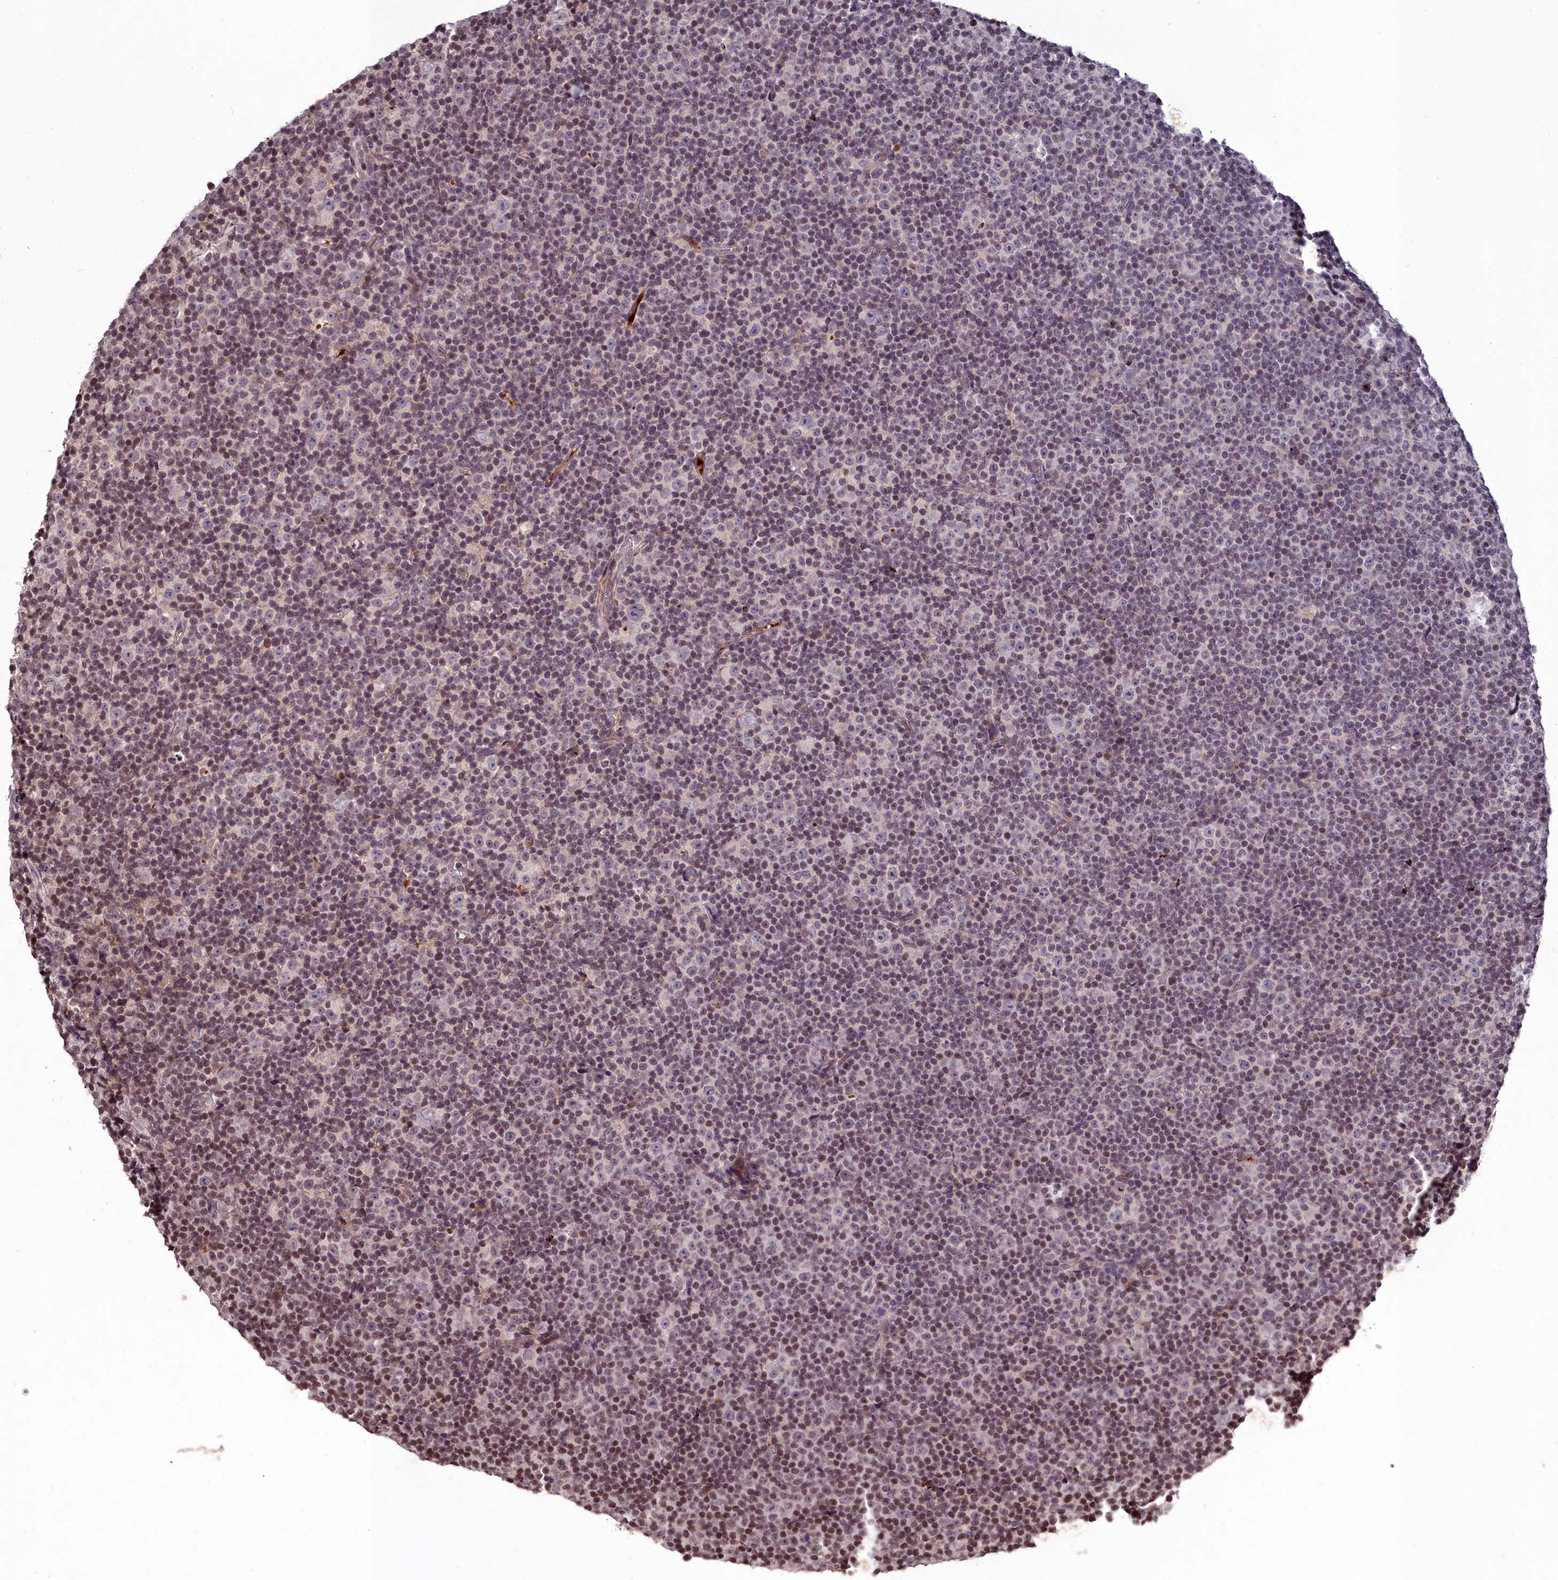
{"staining": {"intensity": "weak", "quantity": "<25%", "location": "nuclear"}, "tissue": "lymphoma", "cell_type": "Tumor cells", "image_type": "cancer", "snomed": [{"axis": "morphology", "description": "Malignant lymphoma, non-Hodgkin's type, Low grade"}, {"axis": "topography", "description": "Lymph node"}], "caption": "The immunohistochemistry photomicrograph has no significant positivity in tumor cells of lymphoma tissue. Nuclei are stained in blue.", "gene": "FZD4", "patient": {"sex": "female", "age": 67}}